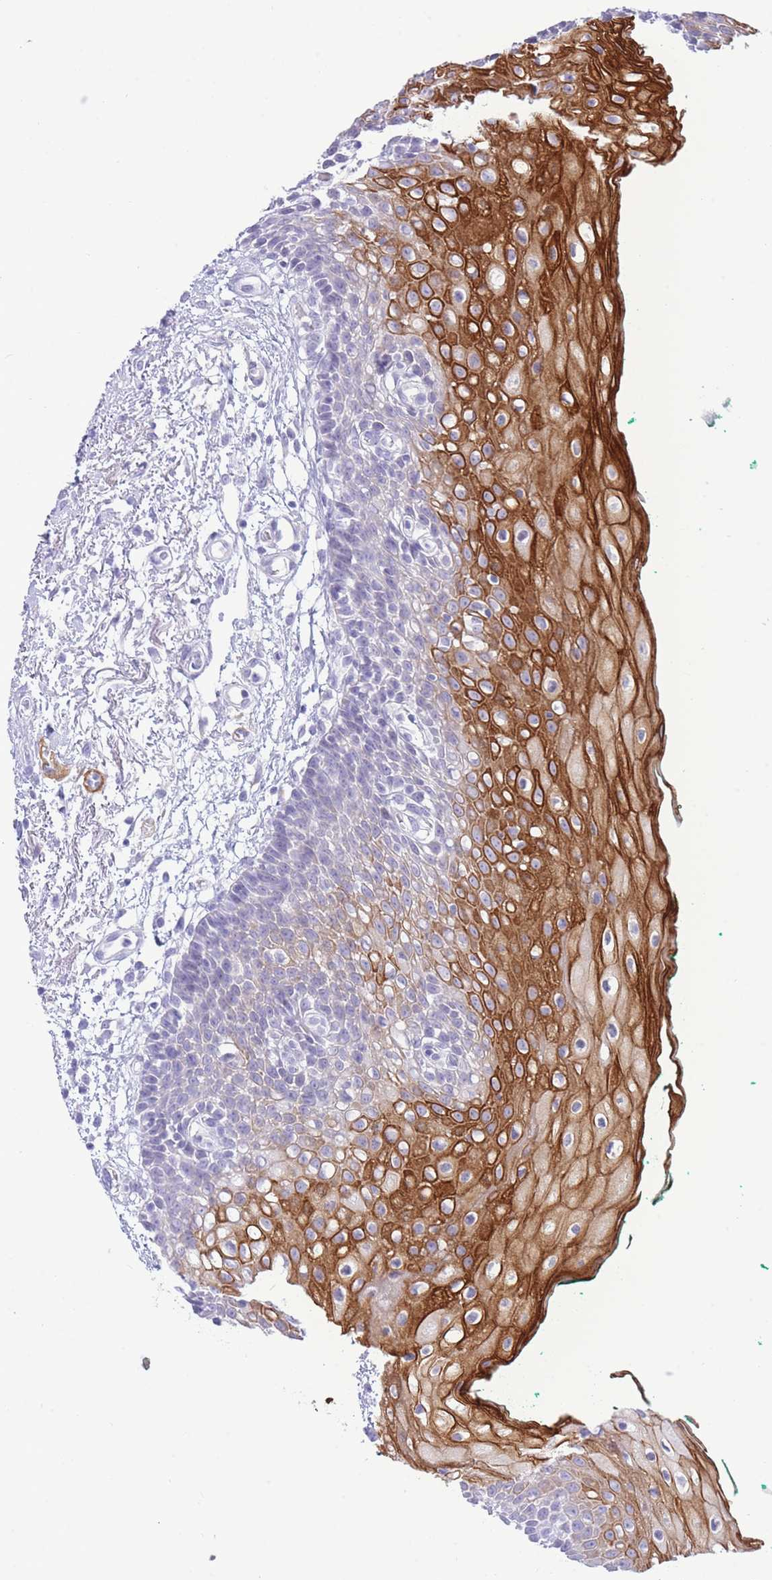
{"staining": {"intensity": "strong", "quantity": "25%-75%", "location": "cytoplasmic/membranous"}, "tissue": "oral mucosa", "cell_type": "Squamous epithelial cells", "image_type": "normal", "snomed": [{"axis": "morphology", "description": "Normal tissue, NOS"}, {"axis": "morphology", "description": "Squamous cell carcinoma, NOS"}, {"axis": "topography", "description": "Oral tissue"}, {"axis": "topography", "description": "Tounge, NOS"}, {"axis": "topography", "description": "Head-Neck"}], "caption": "The immunohistochemical stain shows strong cytoplasmic/membranous positivity in squamous epithelial cells of unremarkable oral mucosa.", "gene": "VWA8", "patient": {"sex": "male", "age": 79}}